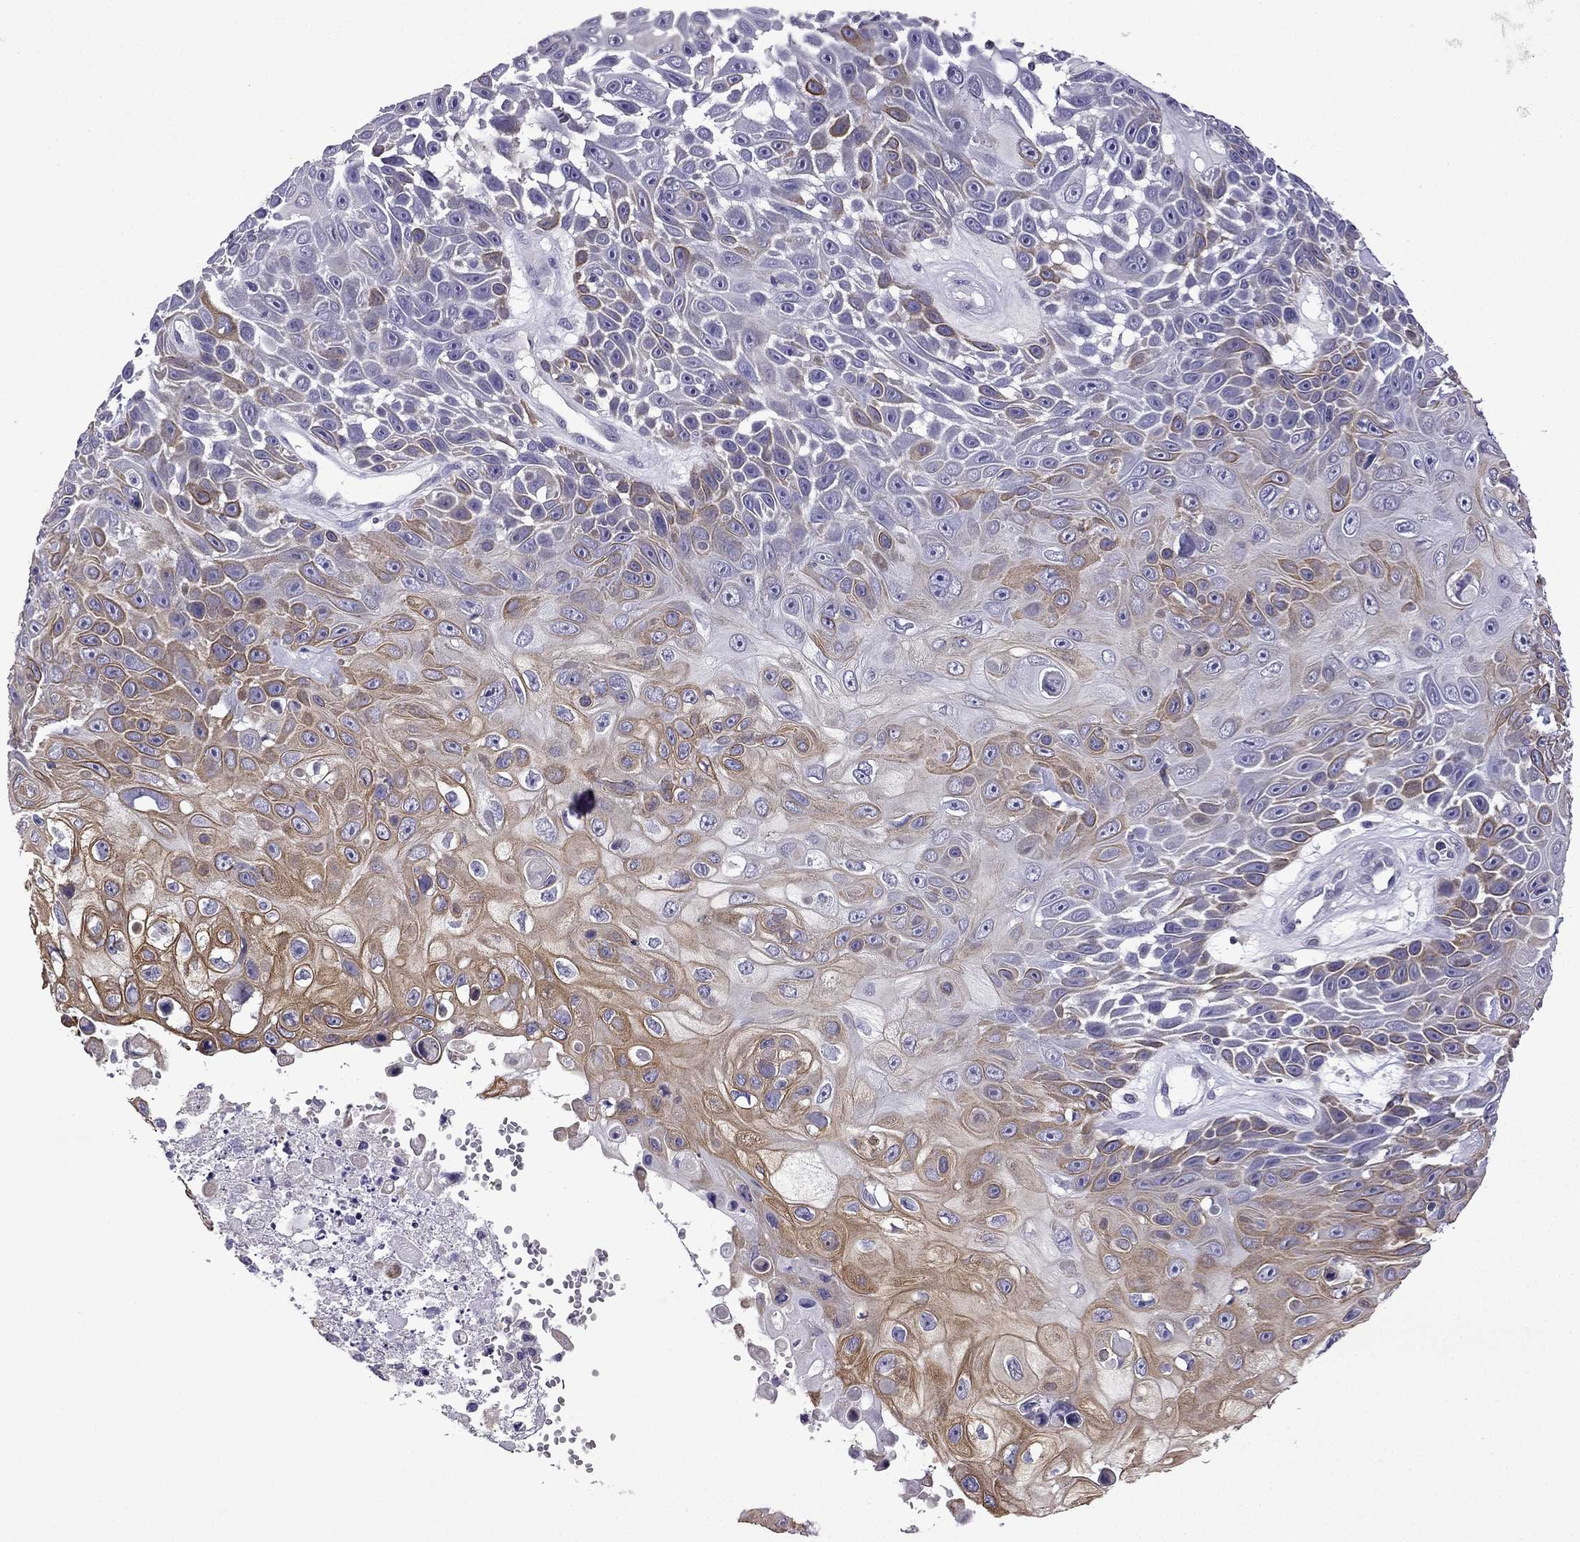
{"staining": {"intensity": "moderate", "quantity": "25%-75%", "location": "cytoplasmic/membranous"}, "tissue": "skin cancer", "cell_type": "Tumor cells", "image_type": "cancer", "snomed": [{"axis": "morphology", "description": "Squamous cell carcinoma, NOS"}, {"axis": "topography", "description": "Skin"}], "caption": "Protein positivity by immunohistochemistry shows moderate cytoplasmic/membranous expression in about 25%-75% of tumor cells in skin cancer (squamous cell carcinoma).", "gene": "TTN", "patient": {"sex": "male", "age": 82}}